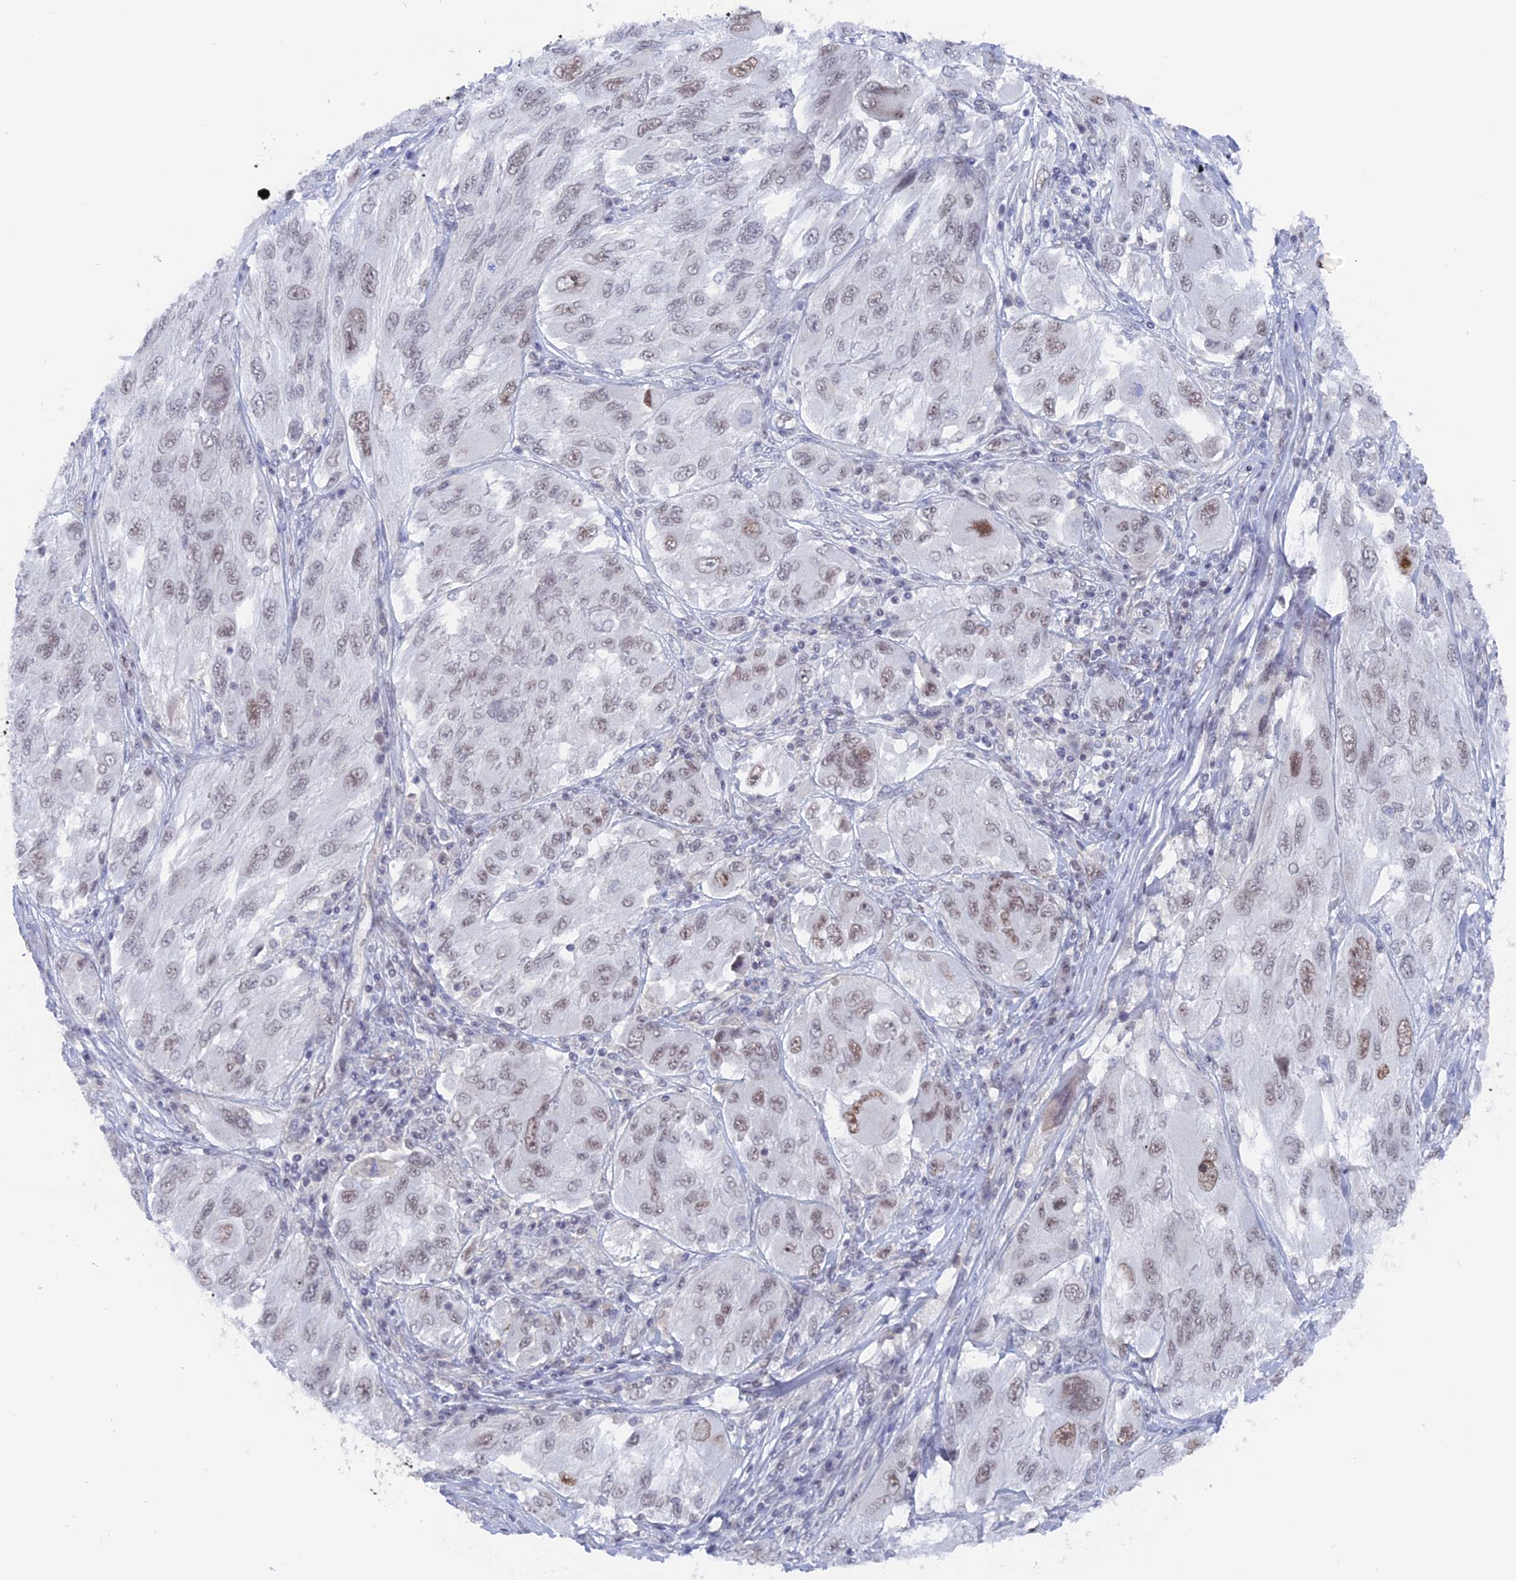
{"staining": {"intensity": "weak", "quantity": "25%-75%", "location": "nuclear"}, "tissue": "melanoma", "cell_type": "Tumor cells", "image_type": "cancer", "snomed": [{"axis": "morphology", "description": "Malignant melanoma, NOS"}, {"axis": "topography", "description": "Skin"}], "caption": "Malignant melanoma stained with immunohistochemistry displays weak nuclear positivity in about 25%-75% of tumor cells.", "gene": "BRD2", "patient": {"sex": "female", "age": 91}}